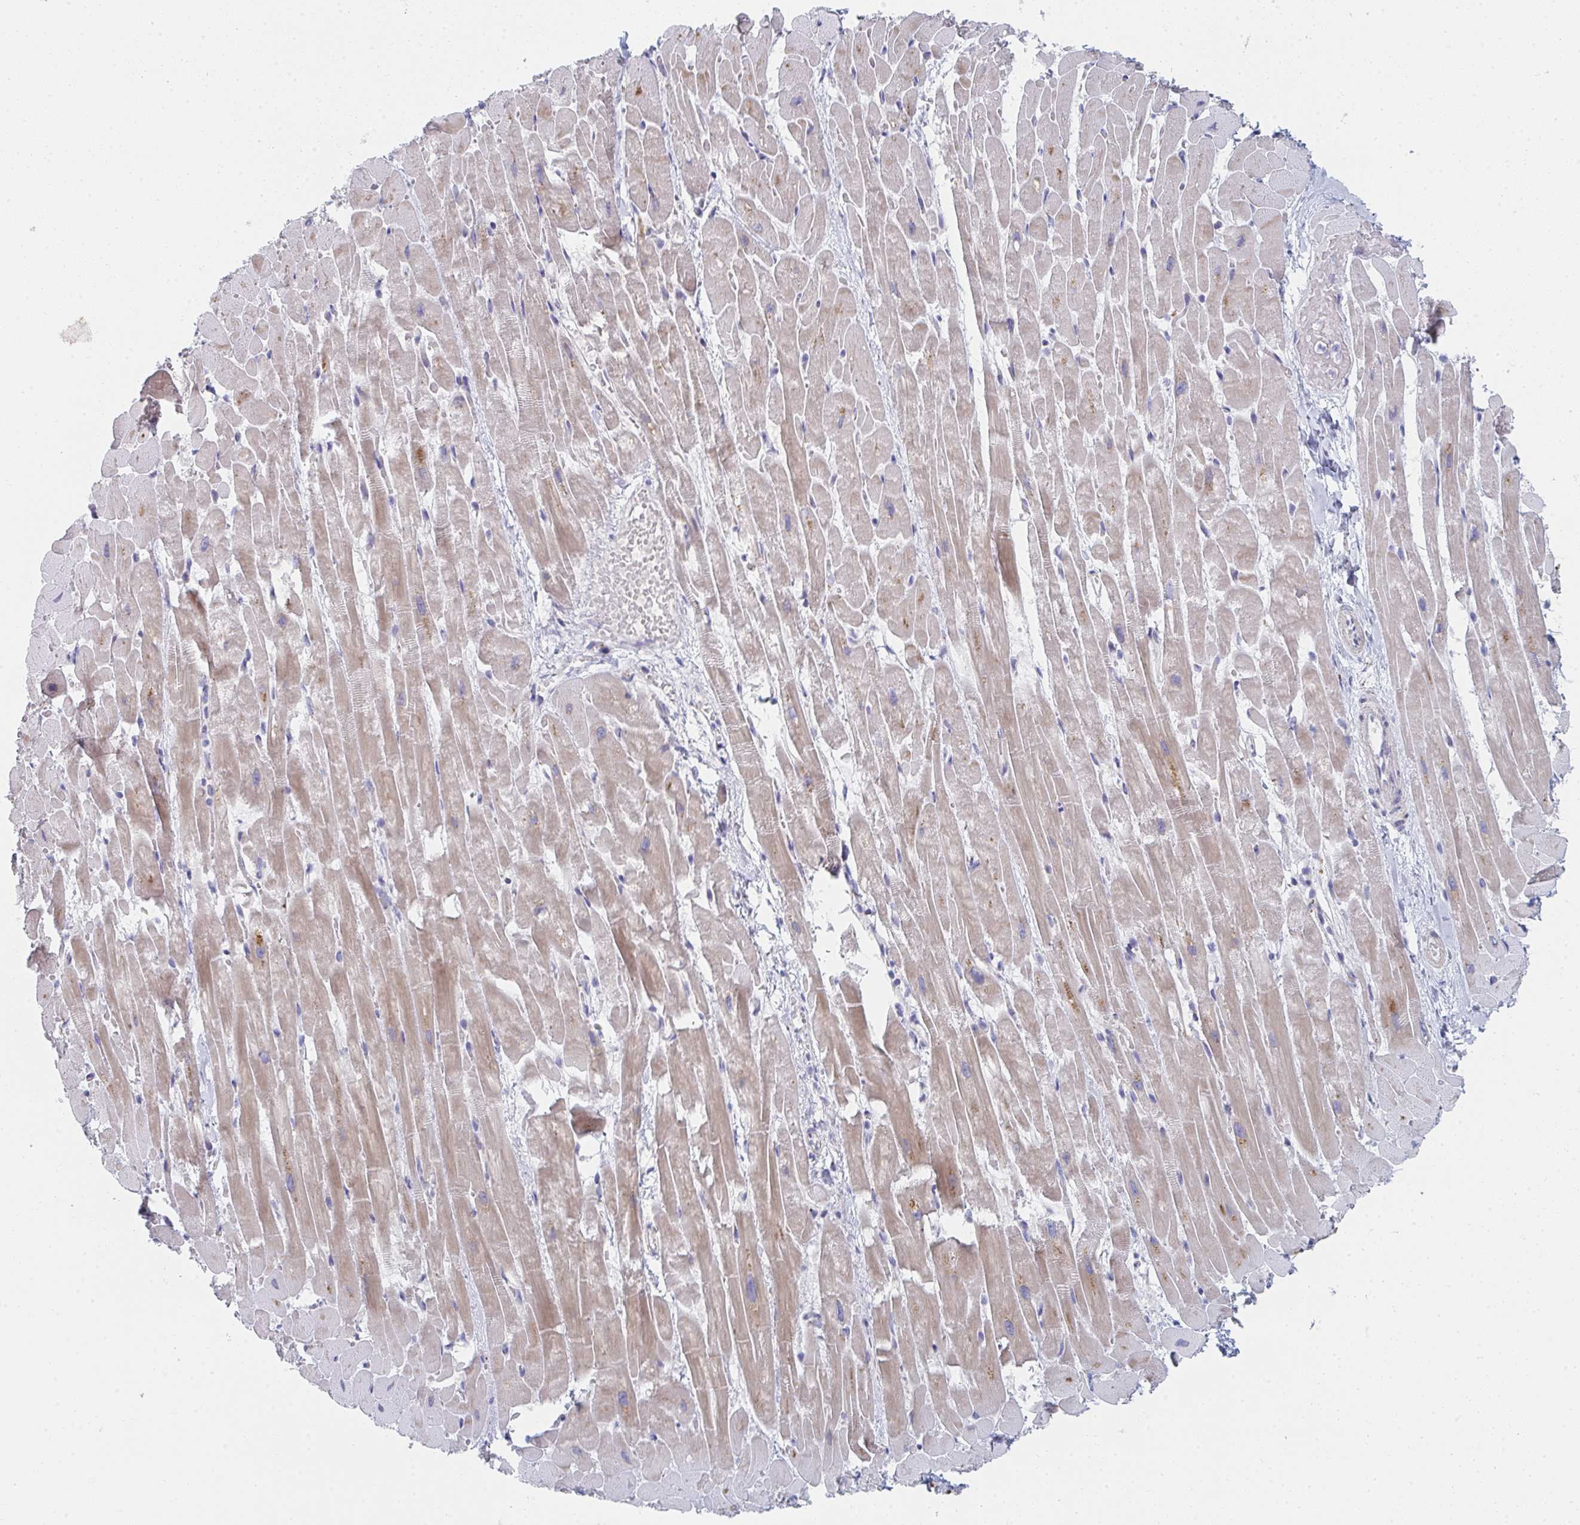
{"staining": {"intensity": "moderate", "quantity": "25%-75%", "location": "cytoplasmic/membranous"}, "tissue": "heart muscle", "cell_type": "Cardiomyocytes", "image_type": "normal", "snomed": [{"axis": "morphology", "description": "Normal tissue, NOS"}, {"axis": "topography", "description": "Heart"}], "caption": "Cardiomyocytes reveal moderate cytoplasmic/membranous staining in approximately 25%-75% of cells in normal heart muscle.", "gene": "PSMG1", "patient": {"sex": "male", "age": 37}}